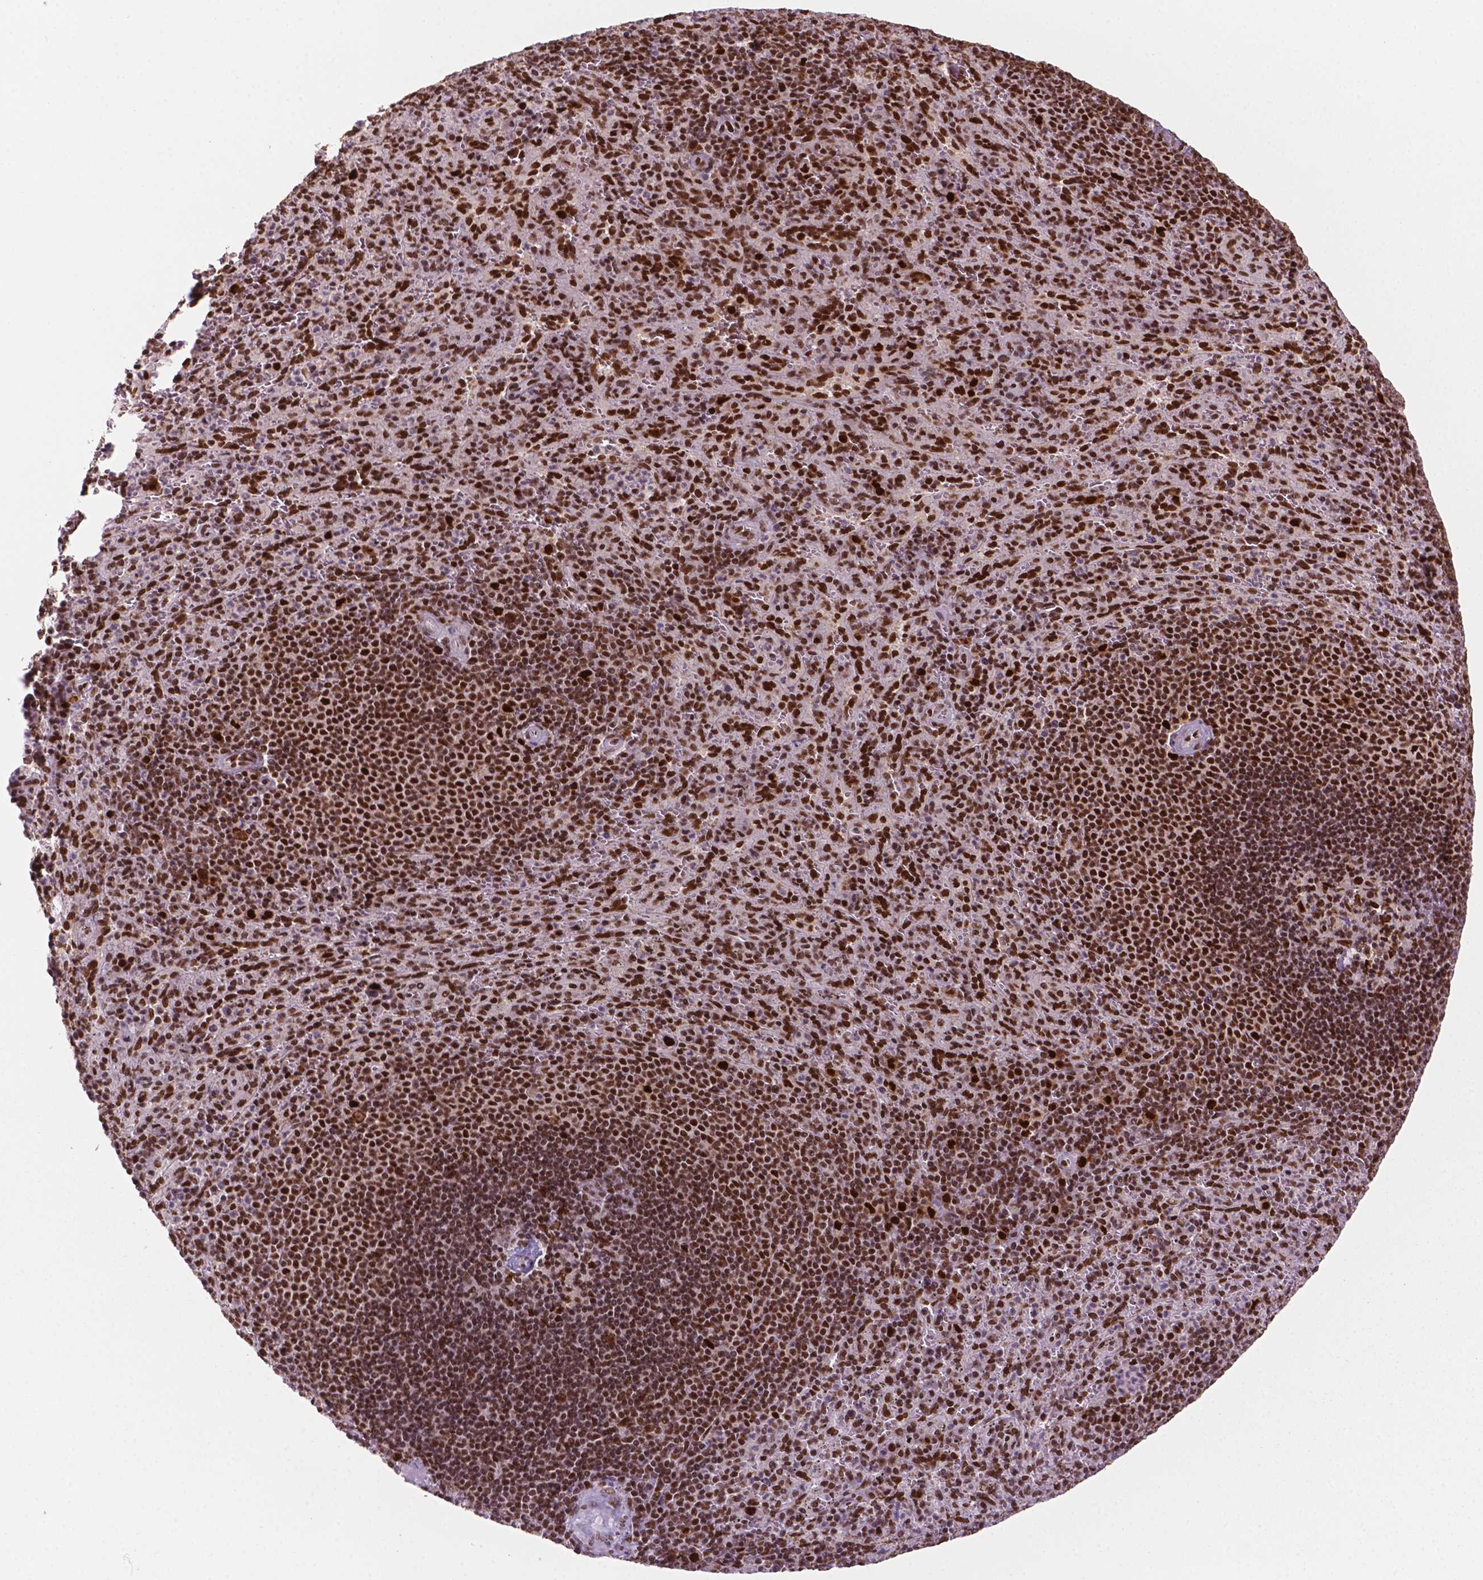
{"staining": {"intensity": "strong", "quantity": "25%-75%", "location": "nuclear"}, "tissue": "spleen", "cell_type": "Cells in red pulp", "image_type": "normal", "snomed": [{"axis": "morphology", "description": "Normal tissue, NOS"}, {"axis": "topography", "description": "Spleen"}], "caption": "Unremarkable spleen was stained to show a protein in brown. There is high levels of strong nuclear expression in approximately 25%-75% of cells in red pulp.", "gene": "MLH1", "patient": {"sex": "male", "age": 57}}